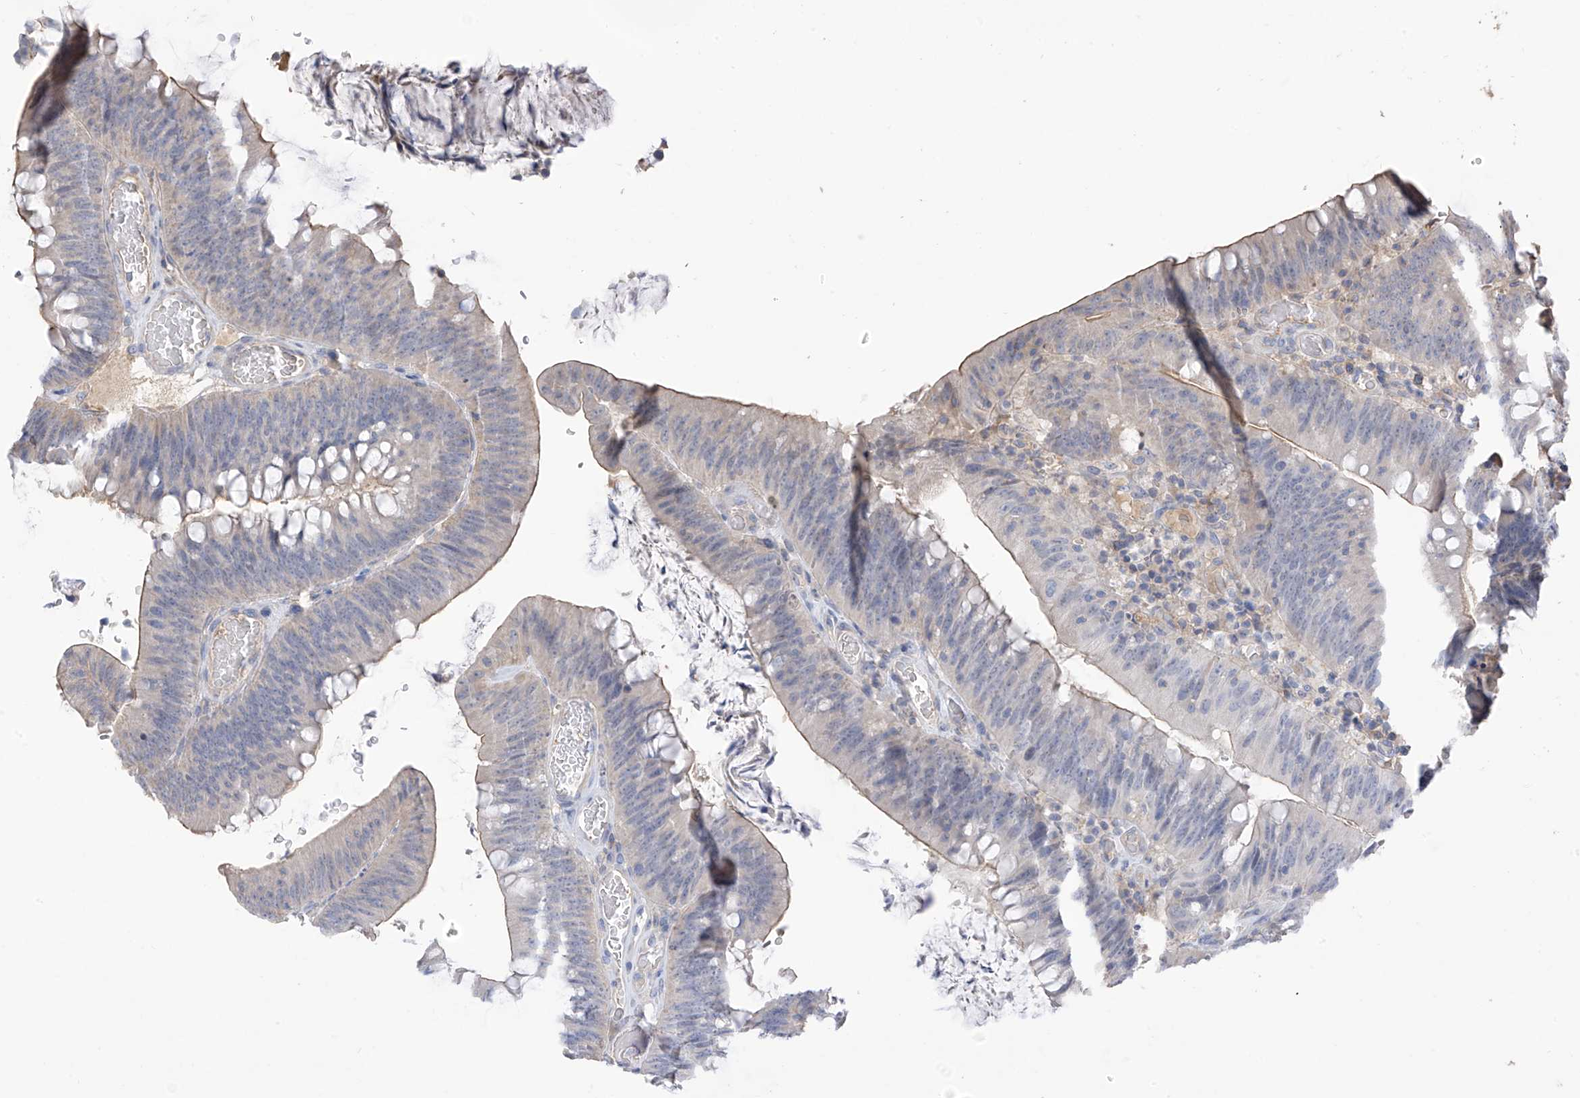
{"staining": {"intensity": "negative", "quantity": "none", "location": "none"}, "tissue": "colorectal cancer", "cell_type": "Tumor cells", "image_type": "cancer", "snomed": [{"axis": "morphology", "description": "Normal tissue, NOS"}, {"axis": "topography", "description": "Colon"}], "caption": "Immunohistochemistry image of neoplastic tissue: colorectal cancer stained with DAB (3,3'-diaminobenzidine) exhibits no significant protein expression in tumor cells.", "gene": "SLFN14", "patient": {"sex": "female", "age": 82}}